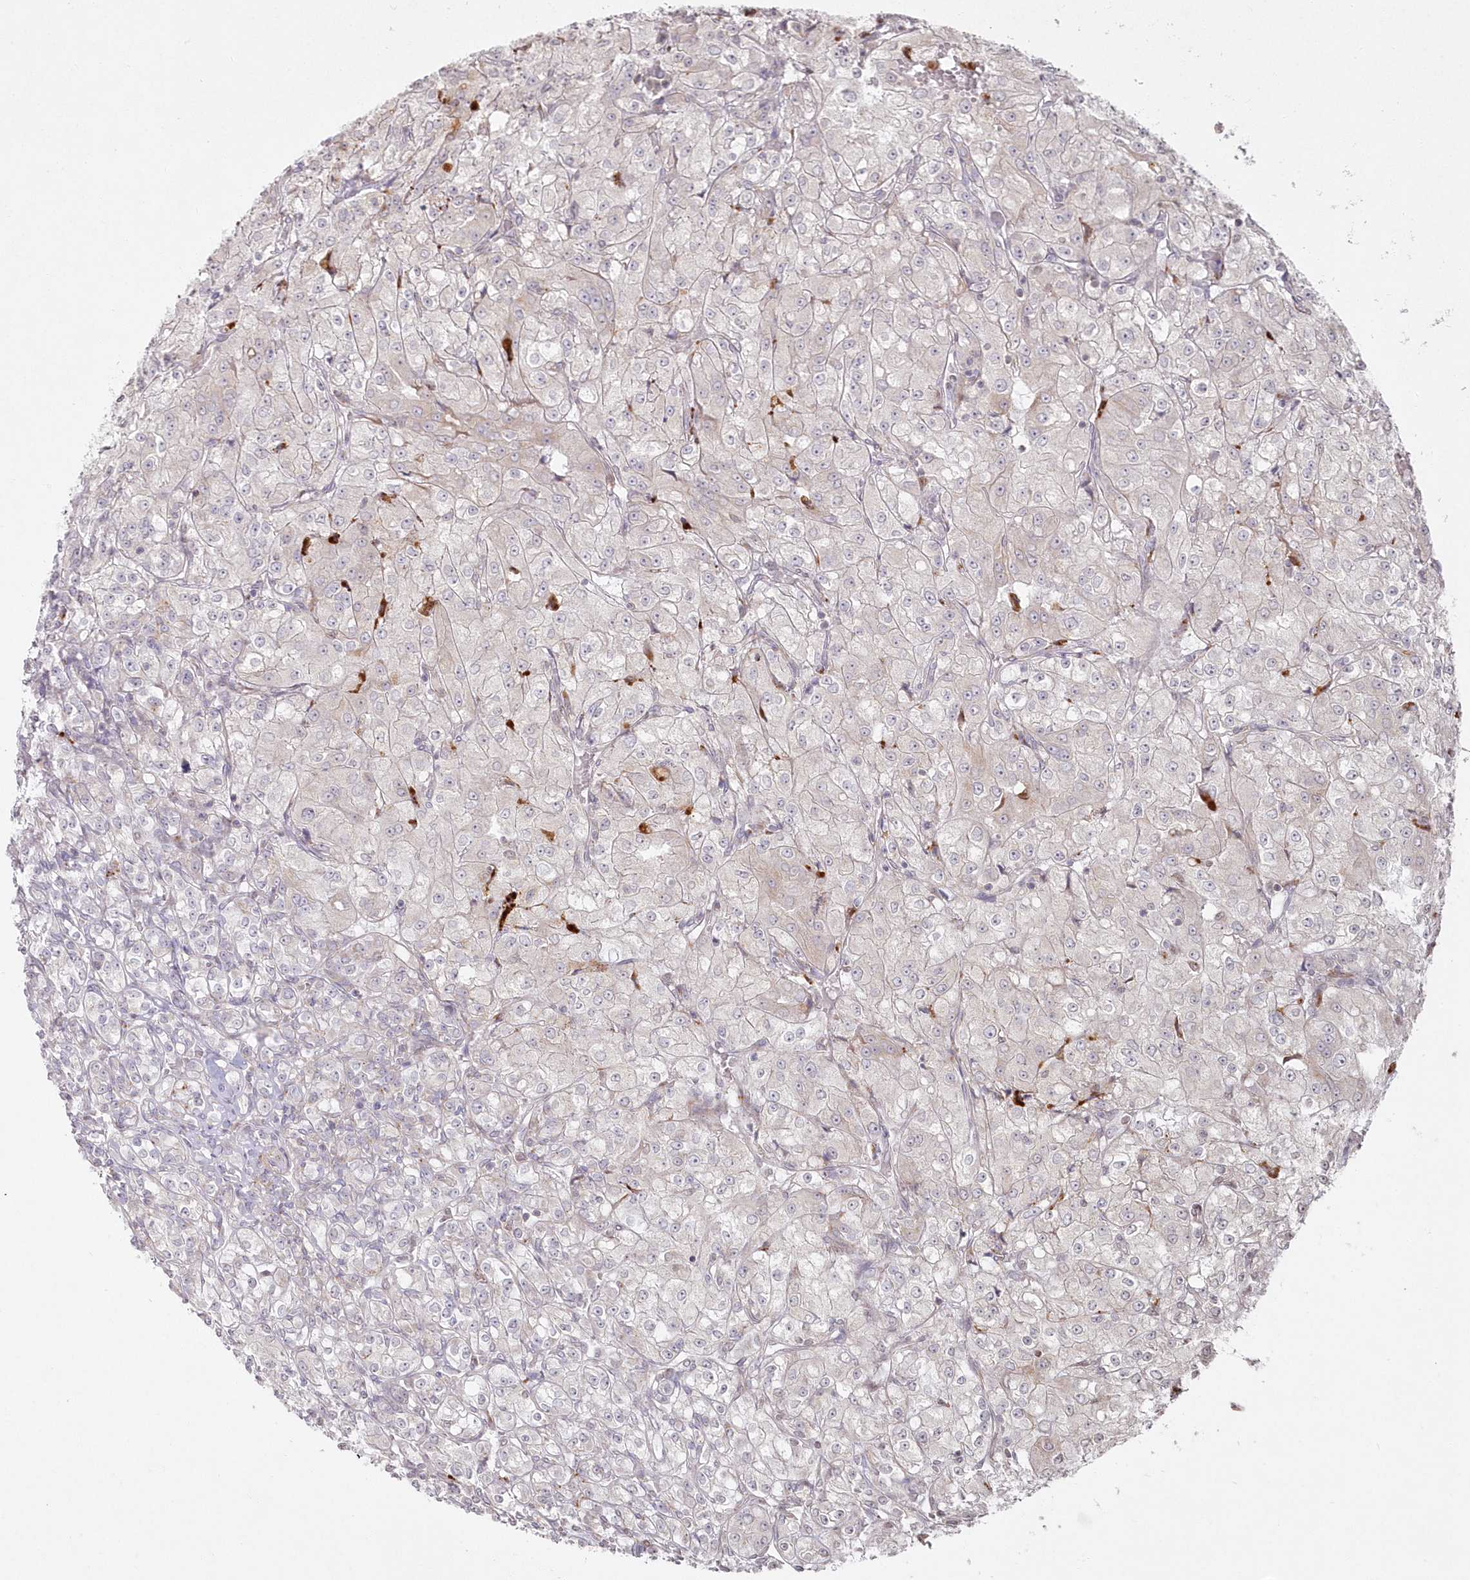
{"staining": {"intensity": "negative", "quantity": "none", "location": "none"}, "tissue": "renal cancer", "cell_type": "Tumor cells", "image_type": "cancer", "snomed": [{"axis": "morphology", "description": "Adenocarcinoma, NOS"}, {"axis": "topography", "description": "Kidney"}], "caption": "An IHC histopathology image of adenocarcinoma (renal) is shown. There is no staining in tumor cells of adenocarcinoma (renal).", "gene": "ARSB", "patient": {"sex": "male", "age": 77}}